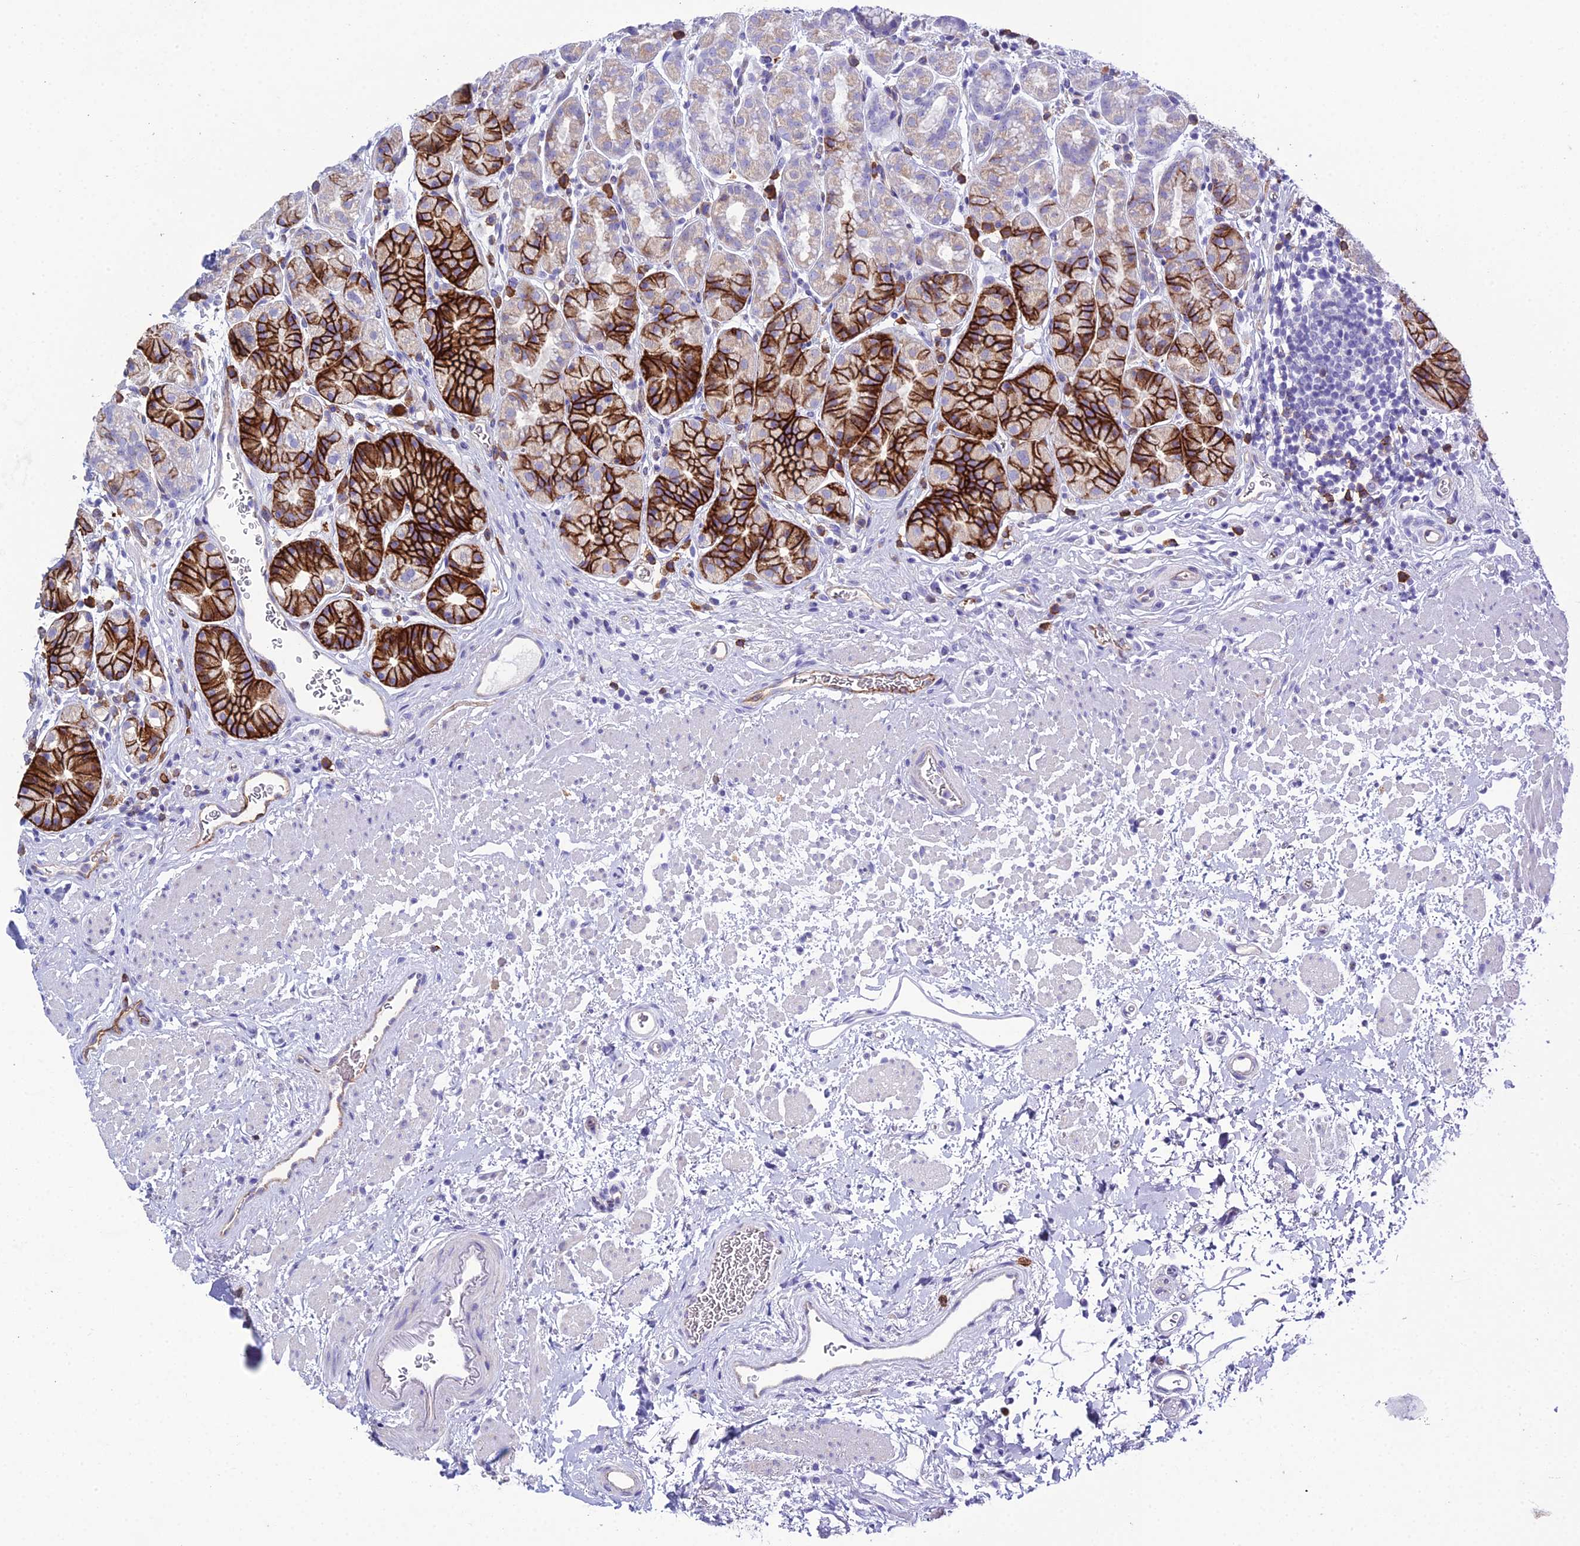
{"staining": {"intensity": "strong", "quantity": "25%-75%", "location": "cytoplasmic/membranous"}, "tissue": "stomach", "cell_type": "Glandular cells", "image_type": "normal", "snomed": [{"axis": "morphology", "description": "Normal tissue, NOS"}, {"axis": "topography", "description": "Stomach"}], "caption": "An immunohistochemistry image of benign tissue is shown. Protein staining in brown labels strong cytoplasmic/membranous positivity in stomach within glandular cells. Ihc stains the protein in brown and the nuclei are stained blue.", "gene": "OR1Q1", "patient": {"sex": "male", "age": 63}}